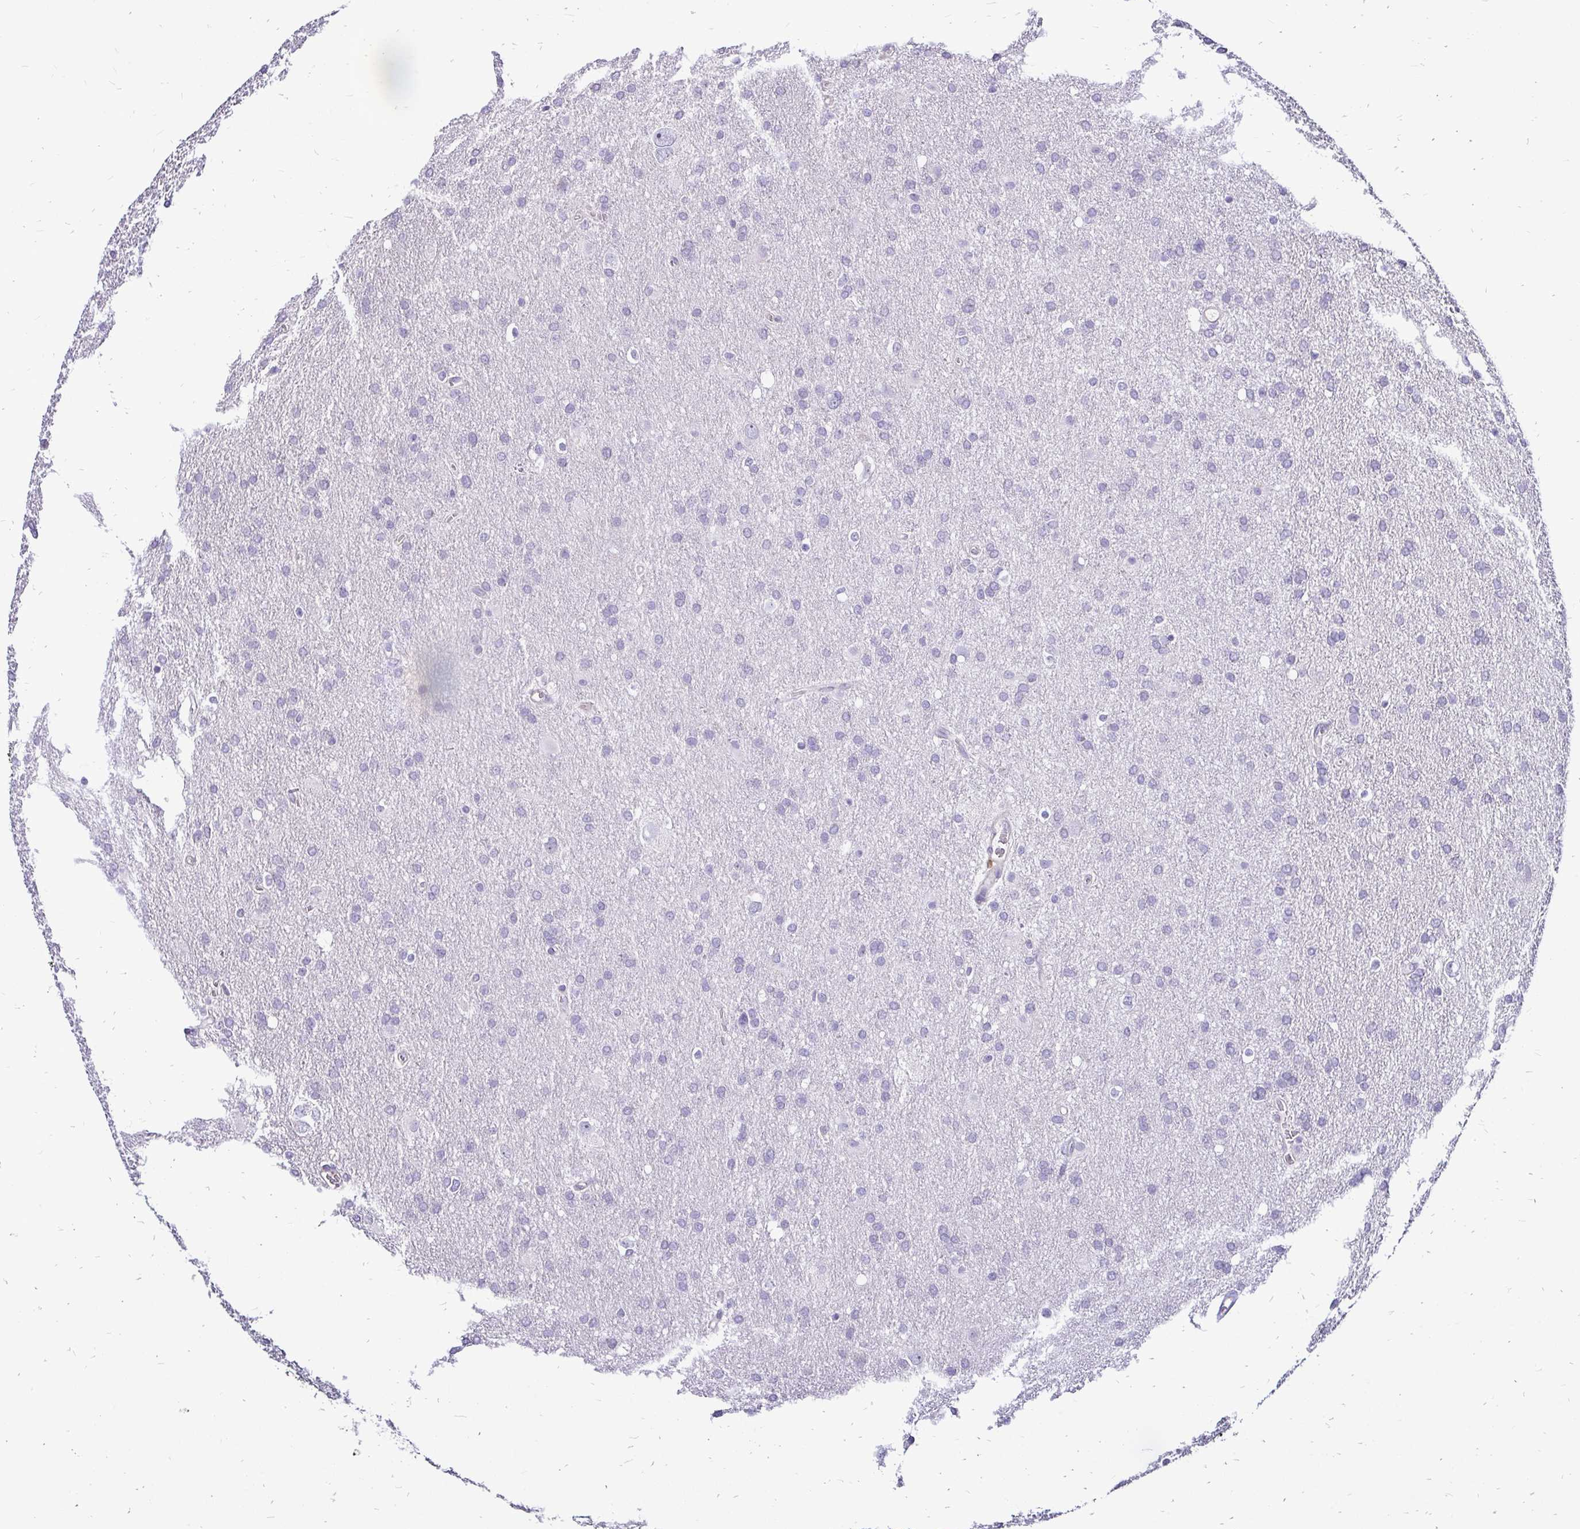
{"staining": {"intensity": "negative", "quantity": "none", "location": "none"}, "tissue": "glioma", "cell_type": "Tumor cells", "image_type": "cancer", "snomed": [{"axis": "morphology", "description": "Glioma, malignant, Low grade"}, {"axis": "topography", "description": "Brain"}], "caption": "Tumor cells show no significant protein positivity in low-grade glioma (malignant).", "gene": "ZFP1", "patient": {"sex": "male", "age": 66}}